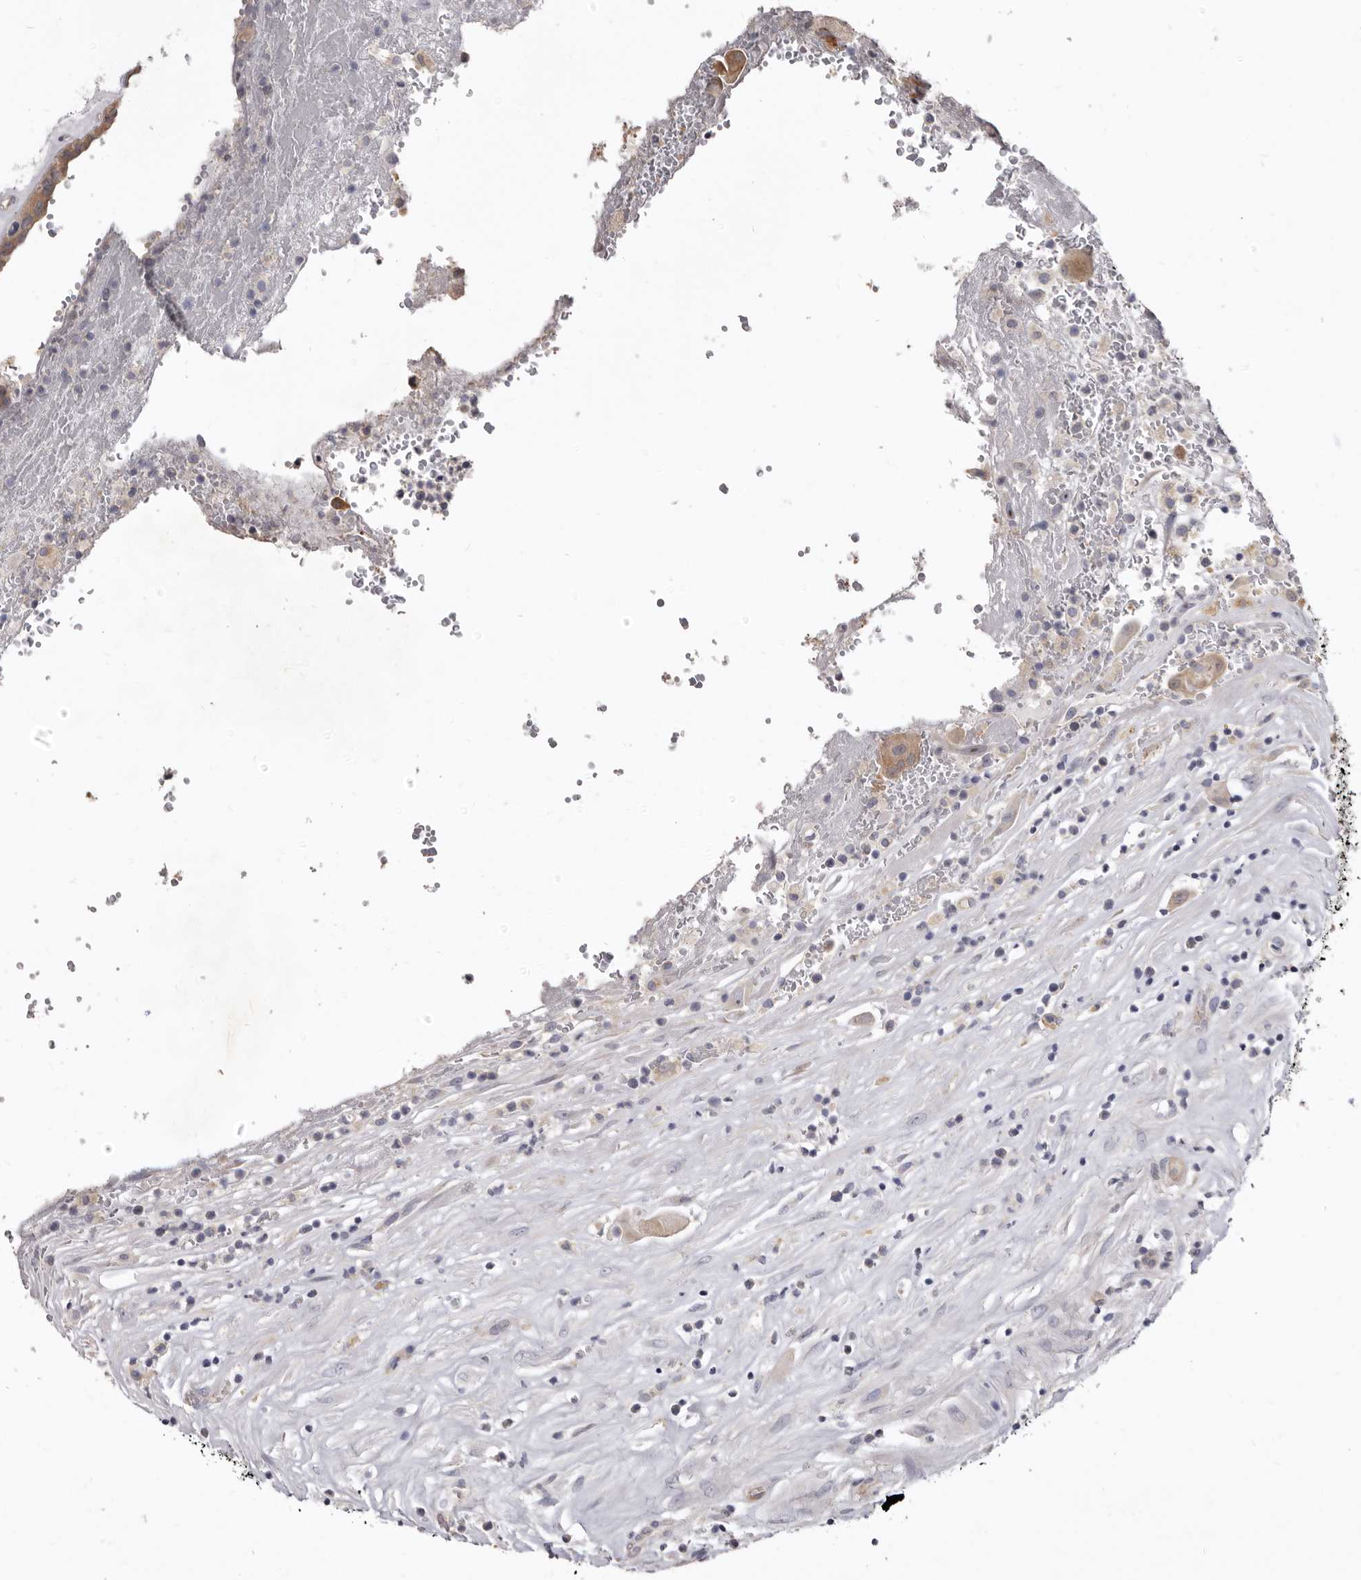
{"staining": {"intensity": "moderate", "quantity": ">75%", "location": "cytoplasmic/membranous"}, "tissue": "thyroid cancer", "cell_type": "Tumor cells", "image_type": "cancer", "snomed": [{"axis": "morphology", "description": "Papillary adenocarcinoma, NOS"}, {"axis": "topography", "description": "Thyroid gland"}], "caption": "This micrograph exhibits papillary adenocarcinoma (thyroid) stained with immunohistochemistry to label a protein in brown. The cytoplasmic/membranous of tumor cells show moderate positivity for the protein. Nuclei are counter-stained blue.", "gene": "FMO2", "patient": {"sex": "male", "age": 77}}